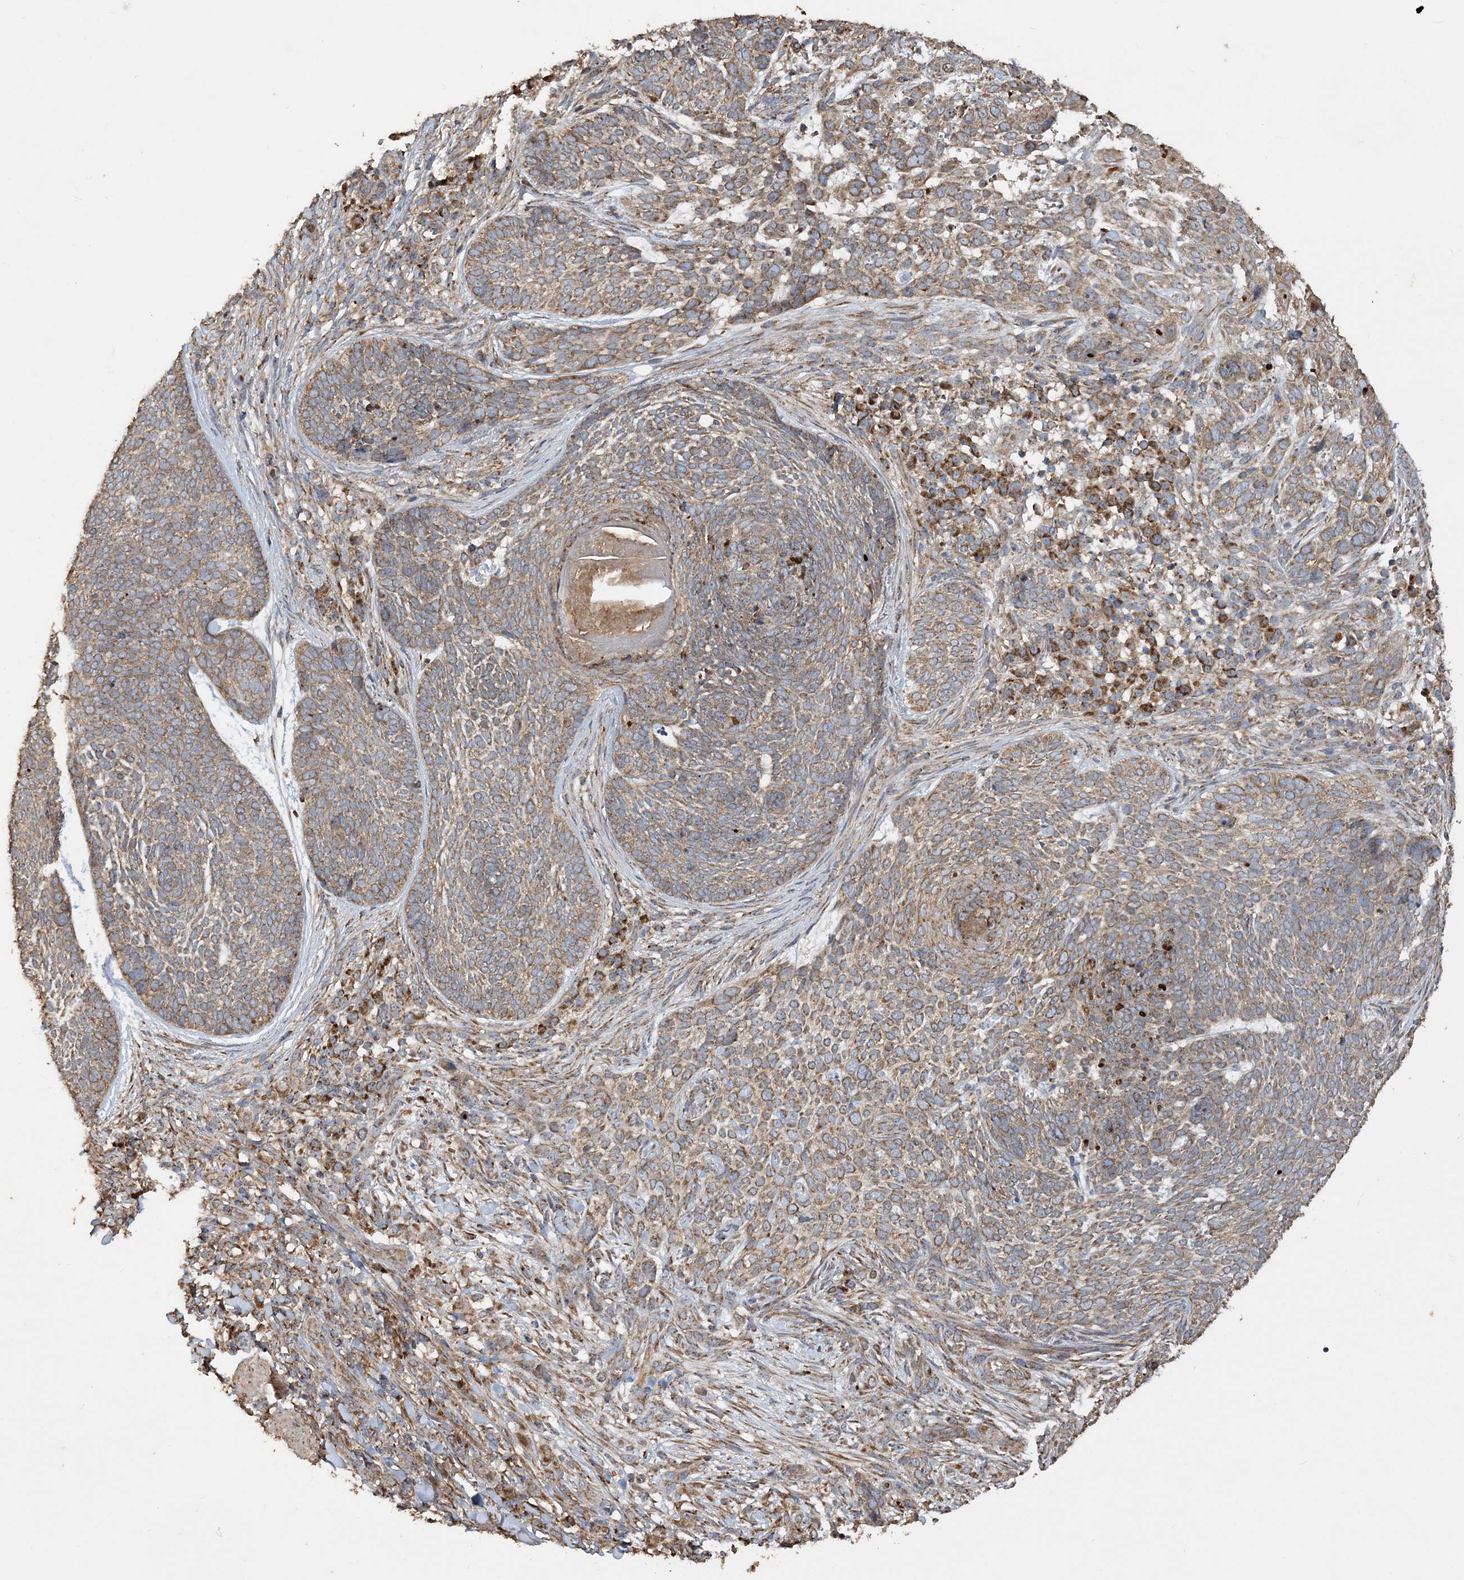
{"staining": {"intensity": "weak", "quantity": ">75%", "location": "cytoplasmic/membranous"}, "tissue": "skin cancer", "cell_type": "Tumor cells", "image_type": "cancer", "snomed": [{"axis": "morphology", "description": "Basal cell carcinoma"}, {"axis": "topography", "description": "Skin"}], "caption": "A brown stain shows weak cytoplasmic/membranous positivity of a protein in human skin cancer tumor cells.", "gene": "POC5", "patient": {"sex": "female", "age": 64}}